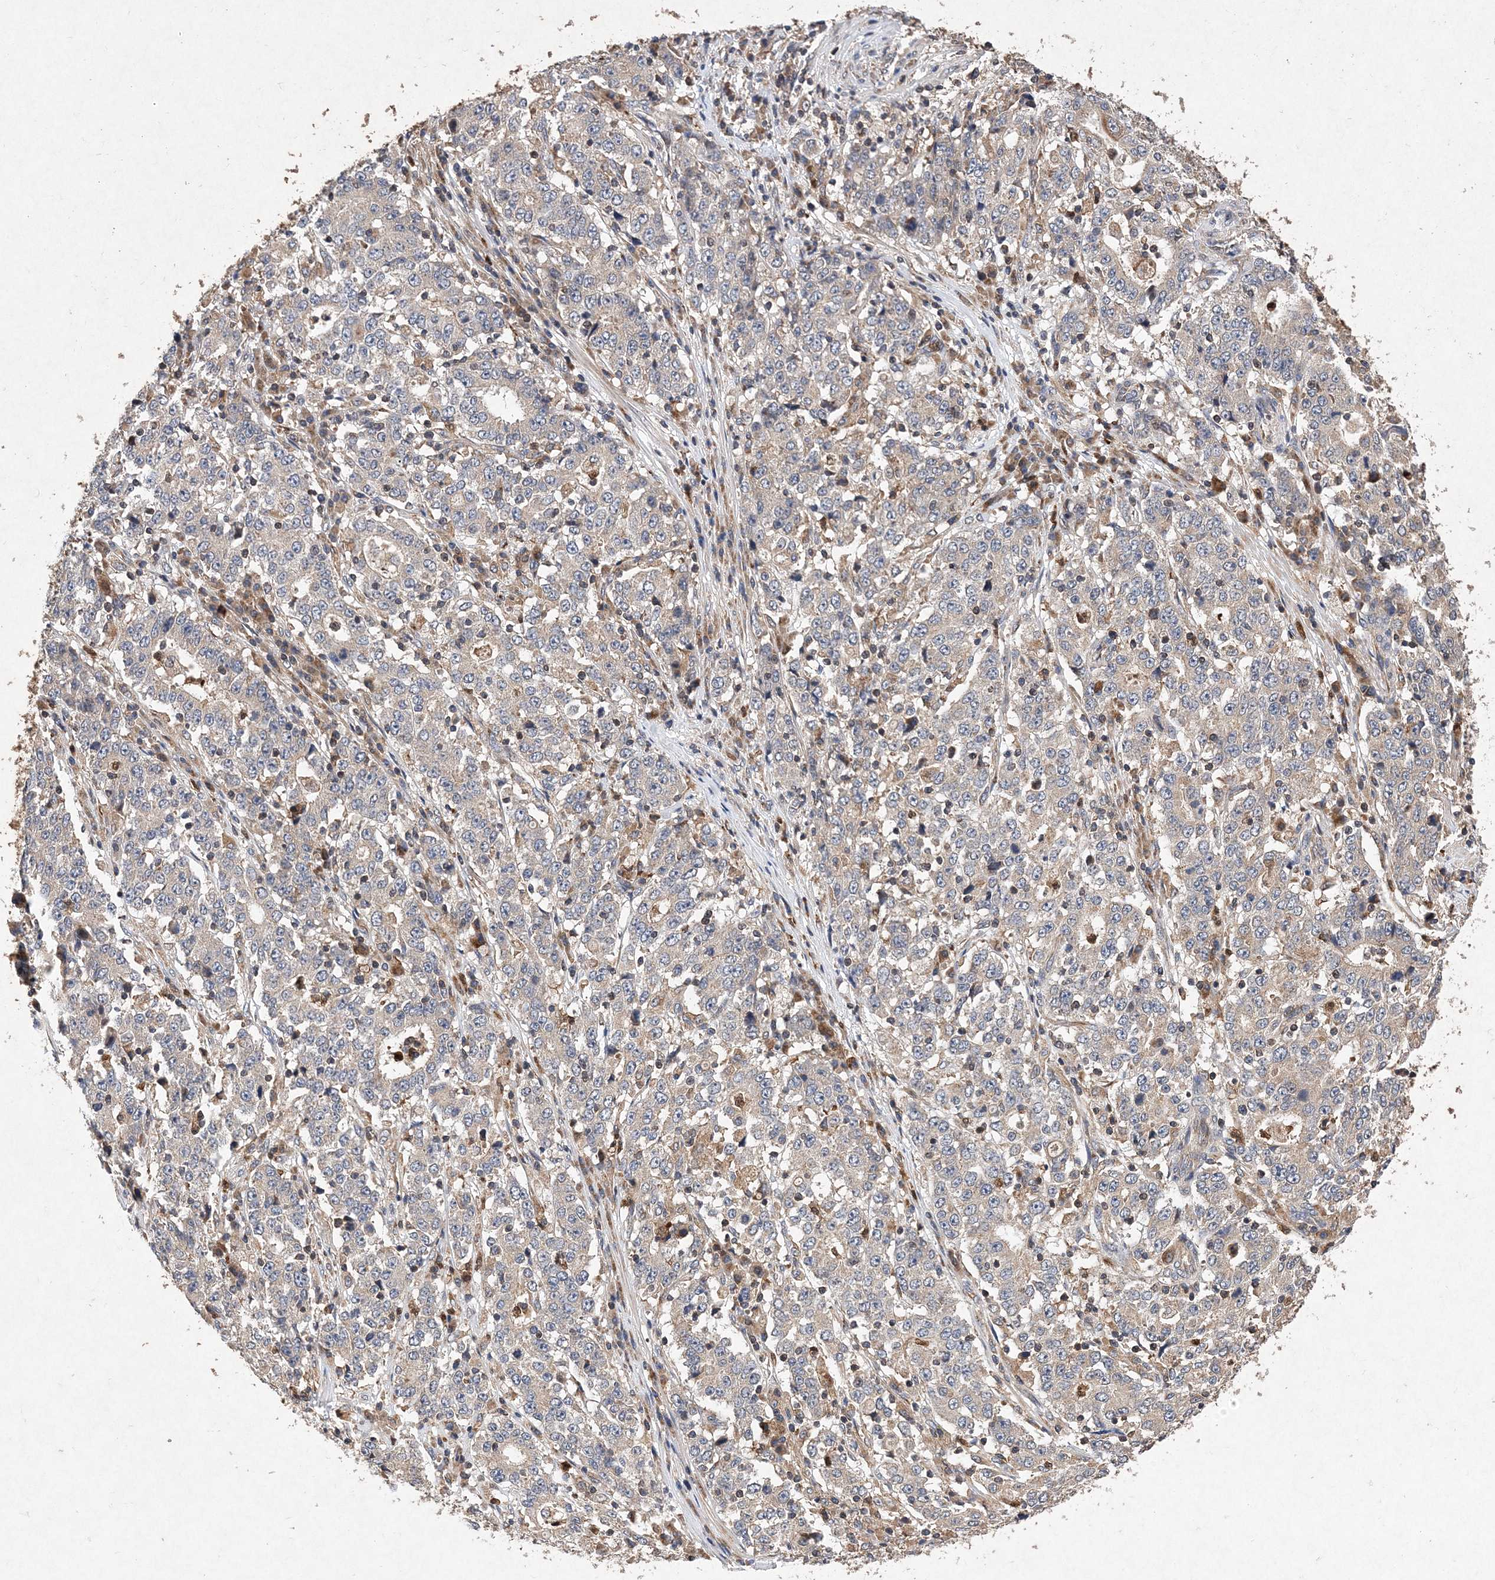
{"staining": {"intensity": "negative", "quantity": "none", "location": "none"}, "tissue": "stomach cancer", "cell_type": "Tumor cells", "image_type": "cancer", "snomed": [{"axis": "morphology", "description": "Adenocarcinoma, NOS"}, {"axis": "topography", "description": "Stomach"}], "caption": "Tumor cells are negative for protein expression in human stomach adenocarcinoma.", "gene": "PROSER1", "patient": {"sex": "male", "age": 59}}